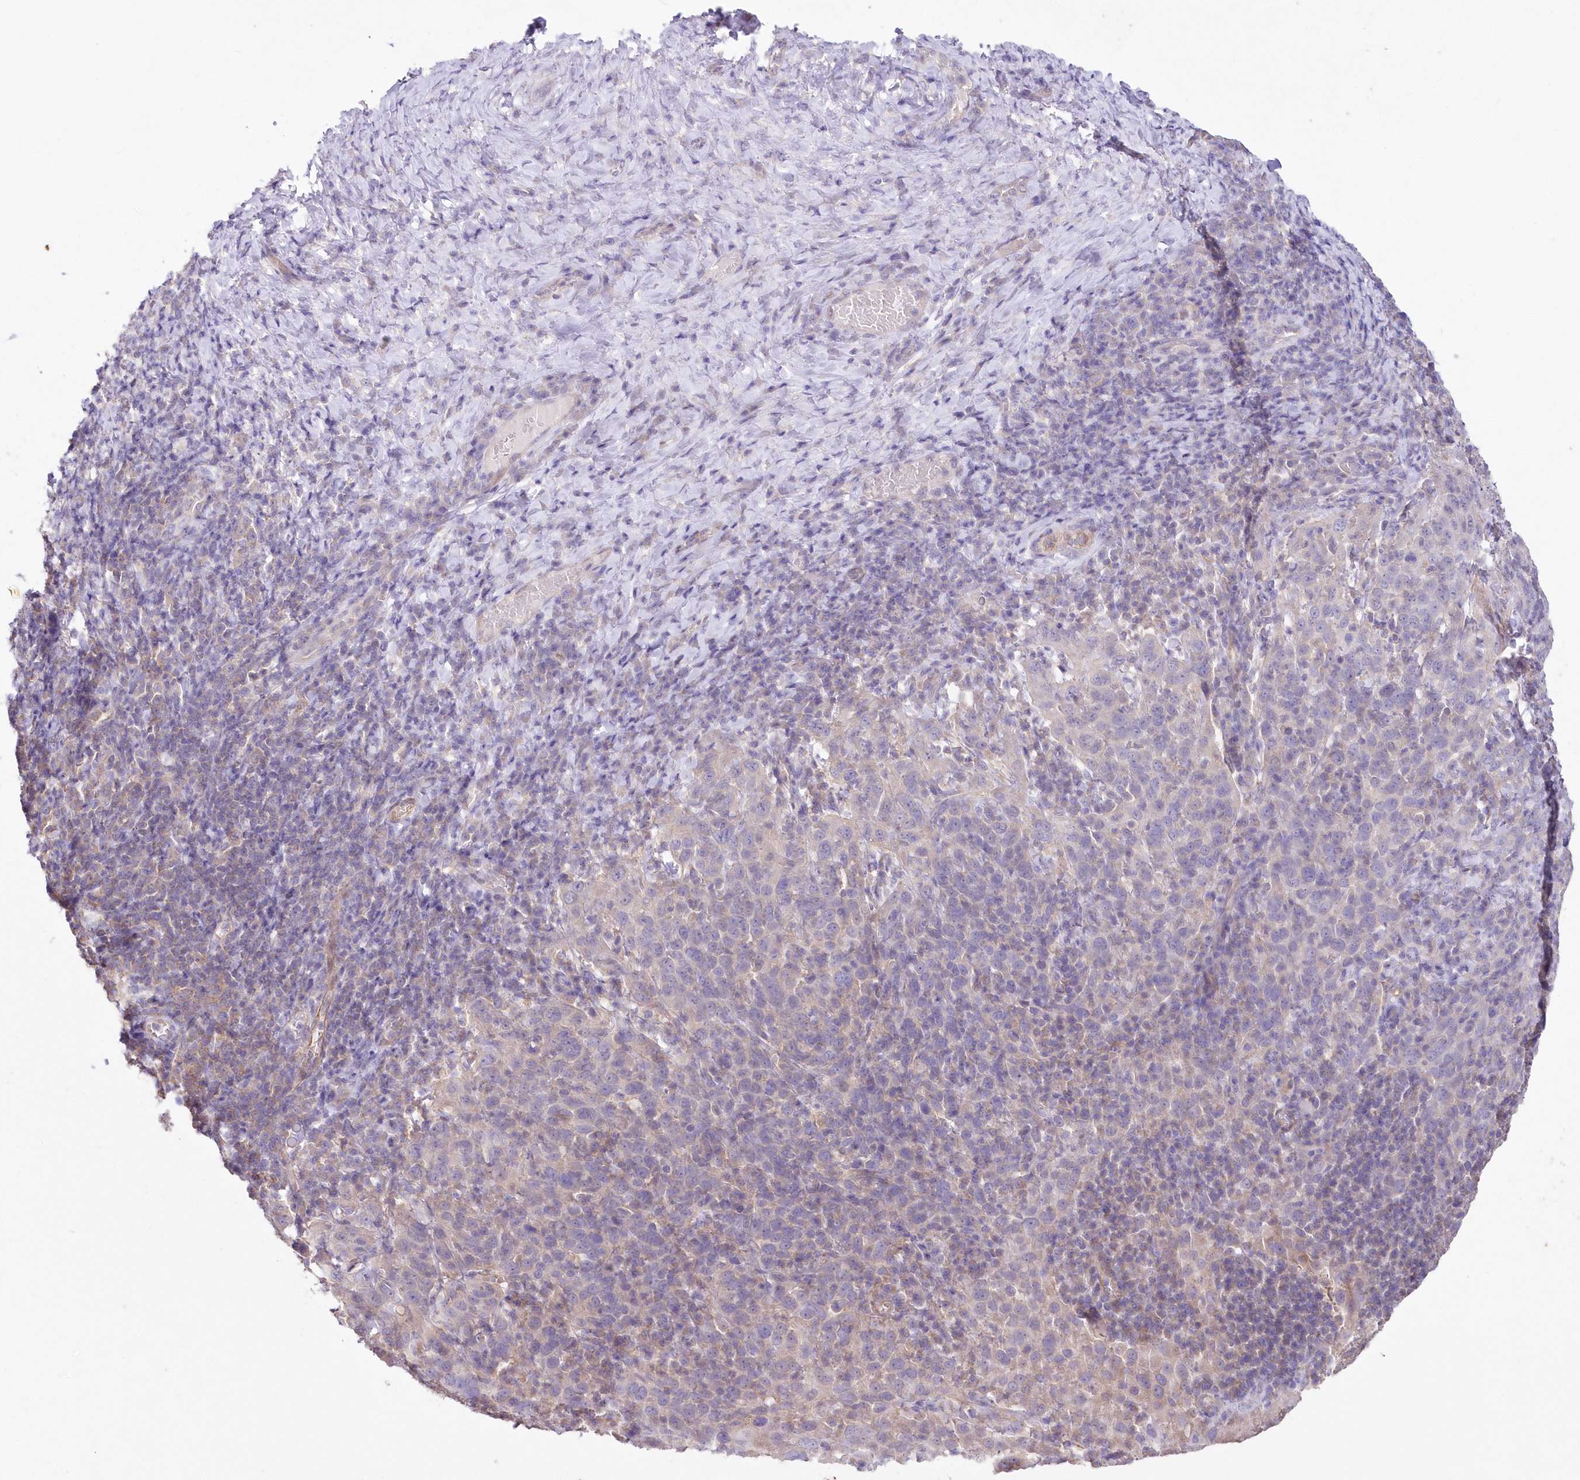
{"staining": {"intensity": "weak", "quantity": "<25%", "location": "cytoplasmic/membranous"}, "tissue": "cervical cancer", "cell_type": "Tumor cells", "image_type": "cancer", "snomed": [{"axis": "morphology", "description": "Squamous cell carcinoma, NOS"}, {"axis": "topography", "description": "Cervix"}], "caption": "This is an IHC micrograph of cervical squamous cell carcinoma. There is no expression in tumor cells.", "gene": "ITSN2", "patient": {"sex": "female", "age": 46}}